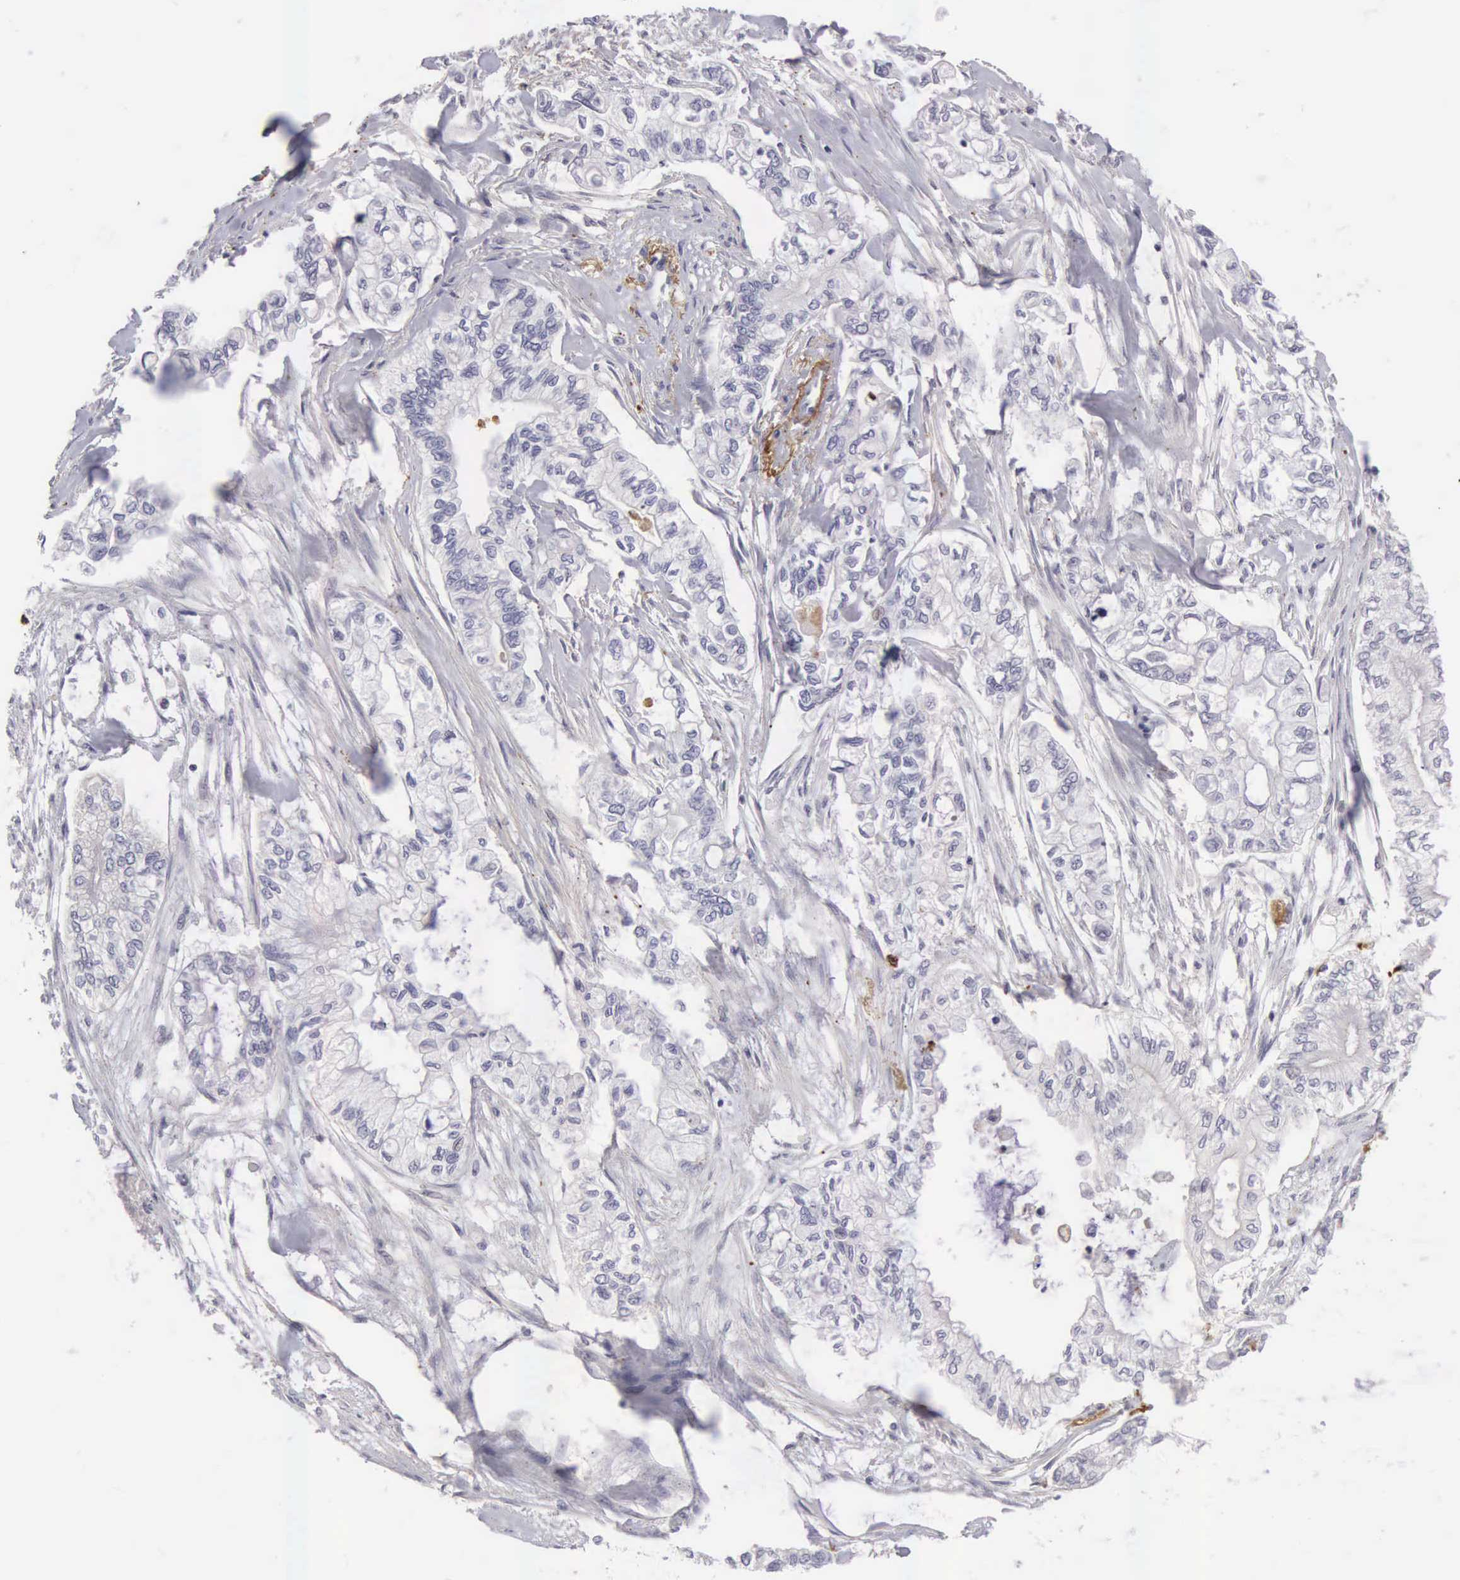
{"staining": {"intensity": "negative", "quantity": "none", "location": "none"}, "tissue": "pancreatic cancer", "cell_type": "Tumor cells", "image_type": "cancer", "snomed": [{"axis": "morphology", "description": "Adenocarcinoma, NOS"}, {"axis": "topography", "description": "Pancreas"}], "caption": "Immunohistochemistry of pancreatic cancer displays no expression in tumor cells.", "gene": "CLU", "patient": {"sex": "male", "age": 79}}